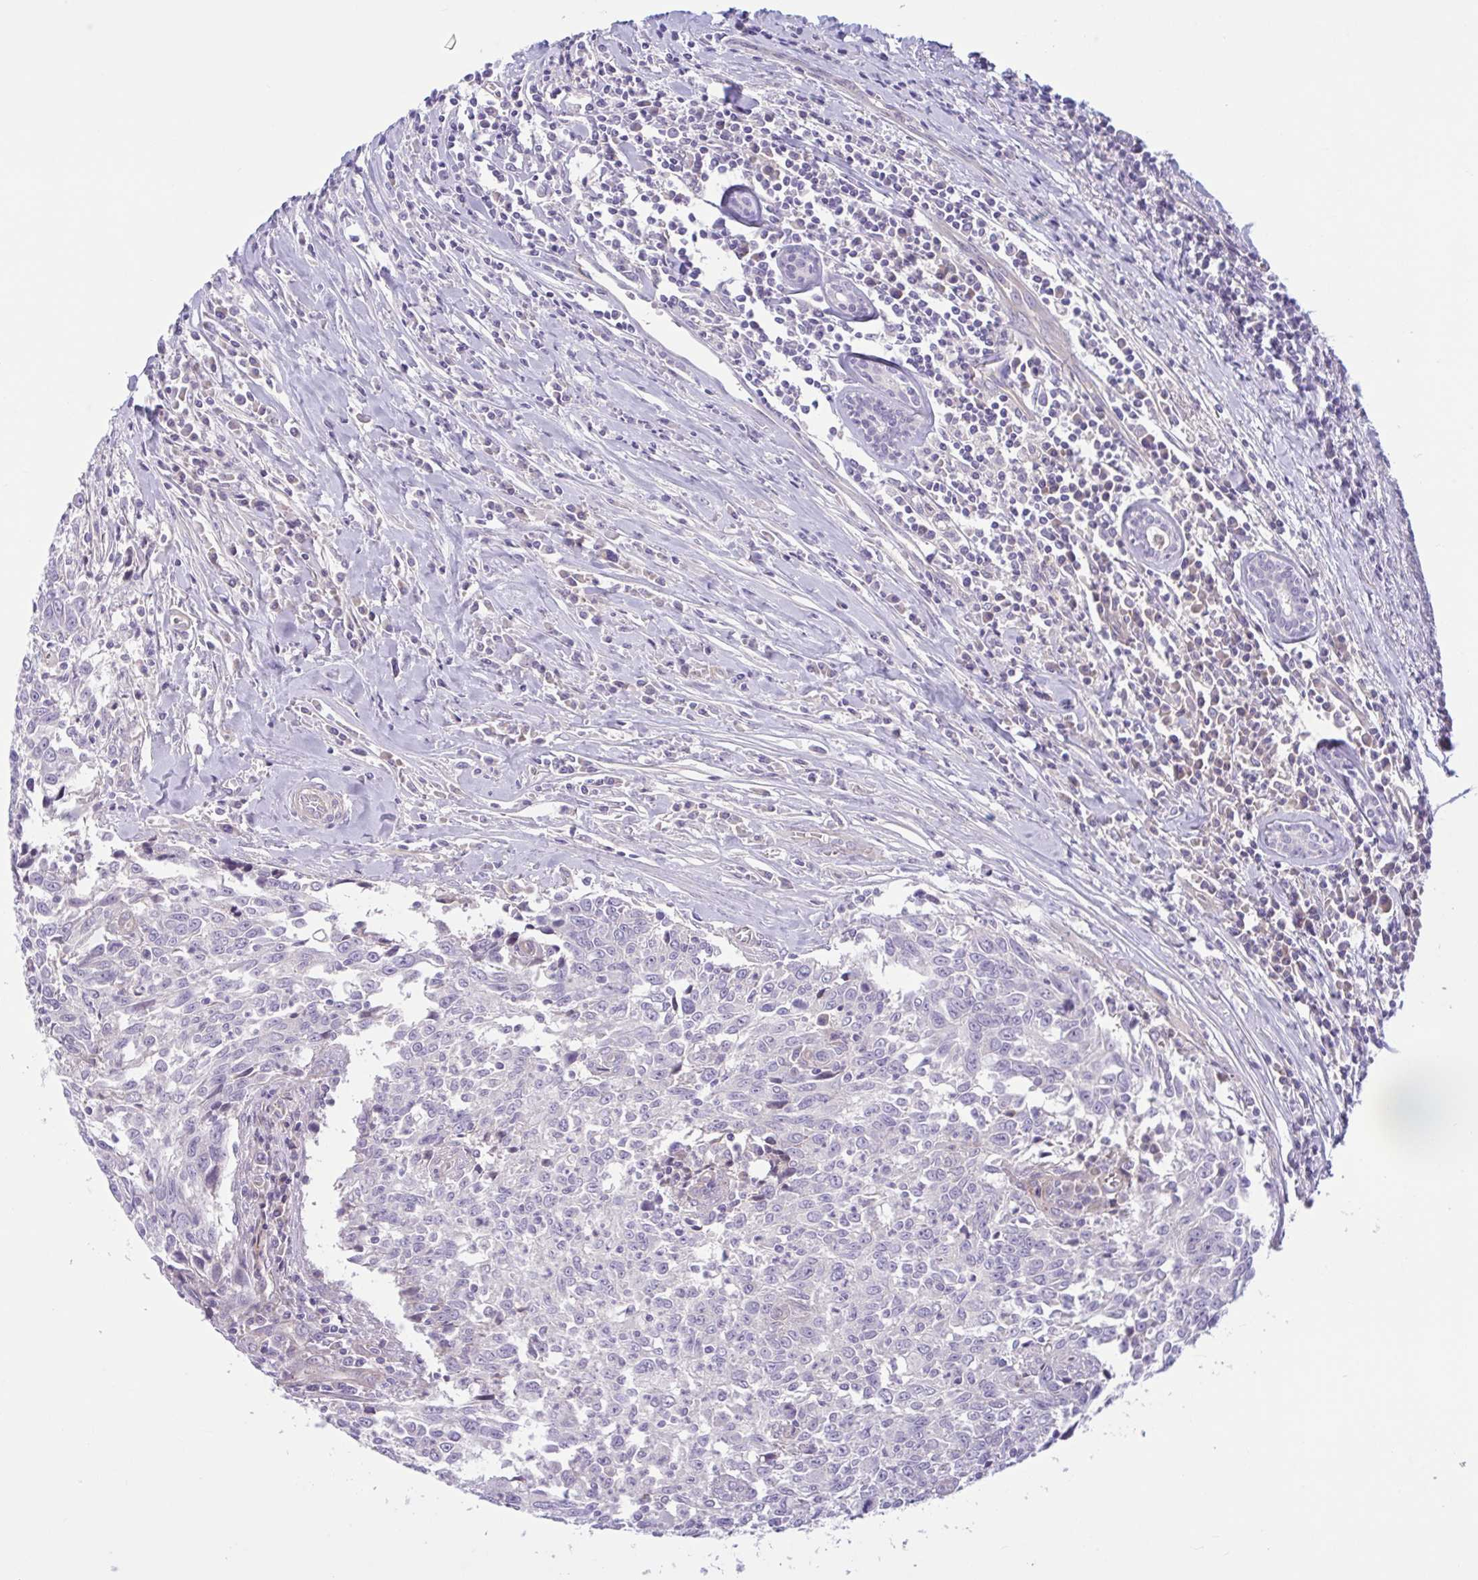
{"staining": {"intensity": "negative", "quantity": "none", "location": "none"}, "tissue": "breast cancer", "cell_type": "Tumor cells", "image_type": "cancer", "snomed": [{"axis": "morphology", "description": "Duct carcinoma"}, {"axis": "topography", "description": "Breast"}], "caption": "Protein analysis of breast cancer (invasive ductal carcinoma) shows no significant expression in tumor cells.", "gene": "TTC7B", "patient": {"sex": "female", "age": 50}}